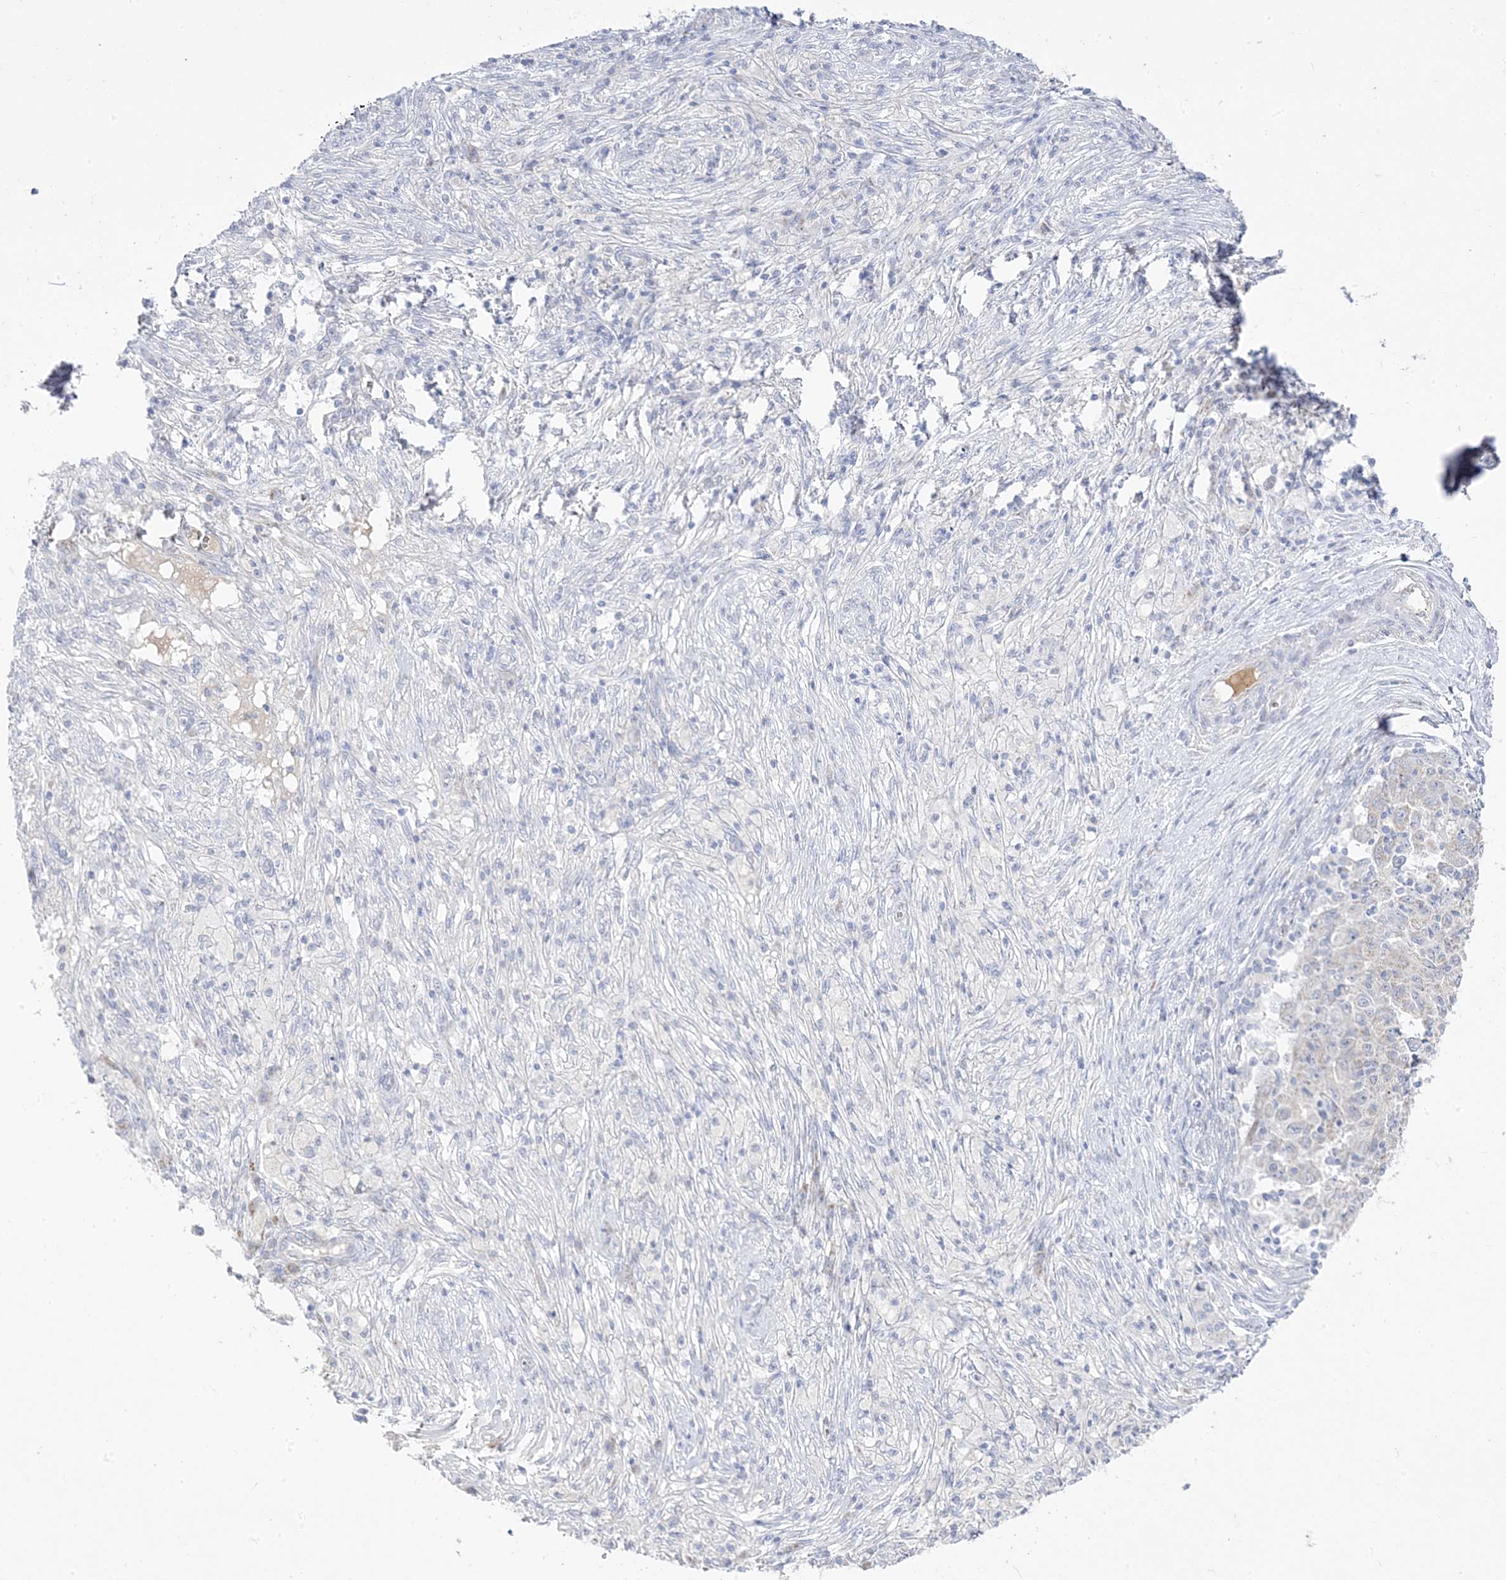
{"staining": {"intensity": "negative", "quantity": "none", "location": "none"}, "tissue": "ovarian cancer", "cell_type": "Tumor cells", "image_type": "cancer", "snomed": [{"axis": "morphology", "description": "Carcinoma, endometroid"}, {"axis": "topography", "description": "Ovary"}], "caption": "Immunohistochemistry (IHC) image of human ovarian endometroid carcinoma stained for a protein (brown), which exhibits no staining in tumor cells.", "gene": "TRANK1", "patient": {"sex": "female", "age": 42}}